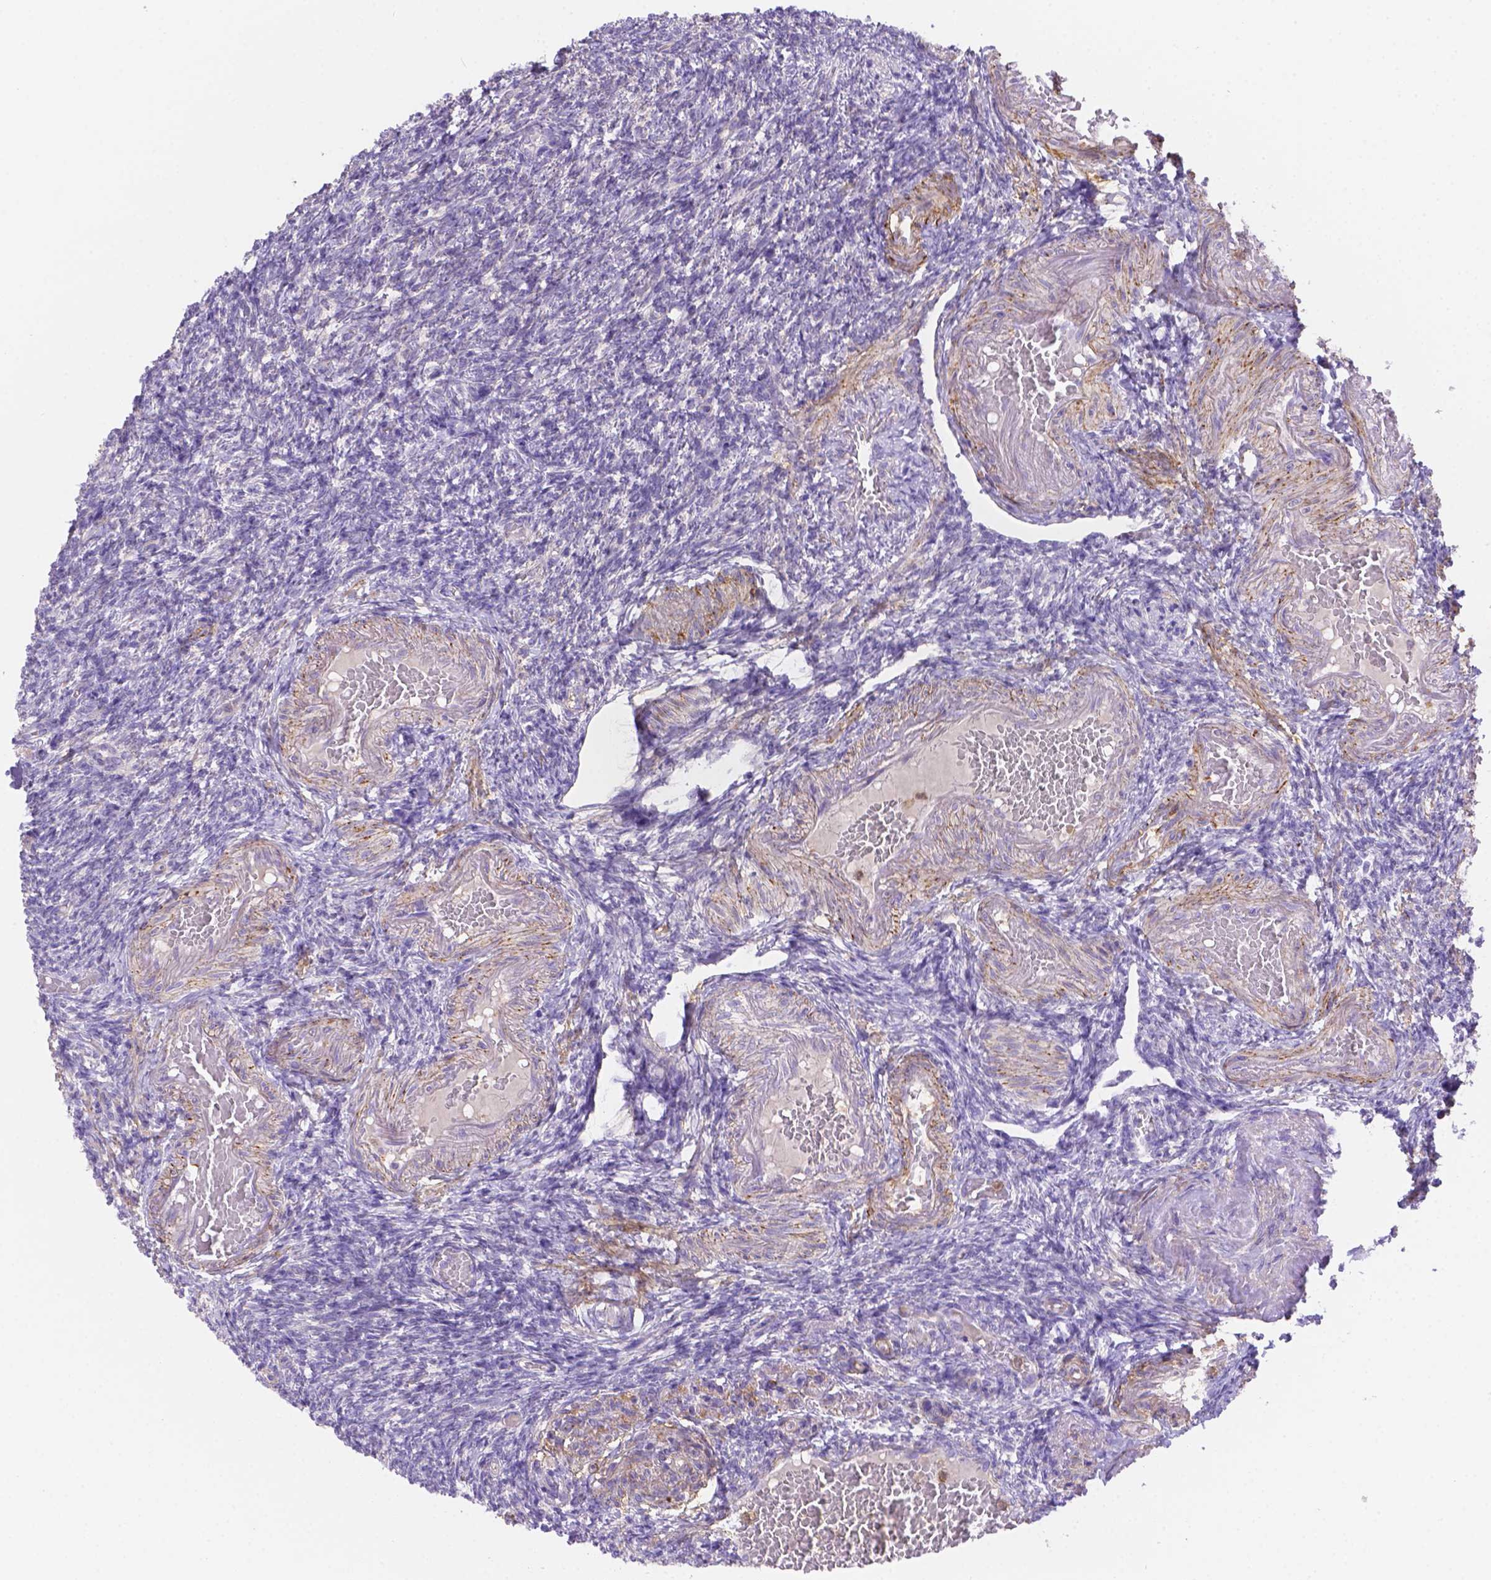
{"staining": {"intensity": "negative", "quantity": "none", "location": "none"}, "tissue": "ovary", "cell_type": "Ovarian stroma cells", "image_type": "normal", "snomed": [{"axis": "morphology", "description": "Normal tissue, NOS"}, {"axis": "topography", "description": "Ovary"}], "caption": "Ovarian stroma cells are negative for brown protein staining in unremarkable ovary. (Stains: DAB (3,3'-diaminobenzidine) immunohistochemistry (IHC) with hematoxylin counter stain, Microscopy: brightfield microscopy at high magnification).", "gene": "NXPE2", "patient": {"sex": "female", "age": 39}}